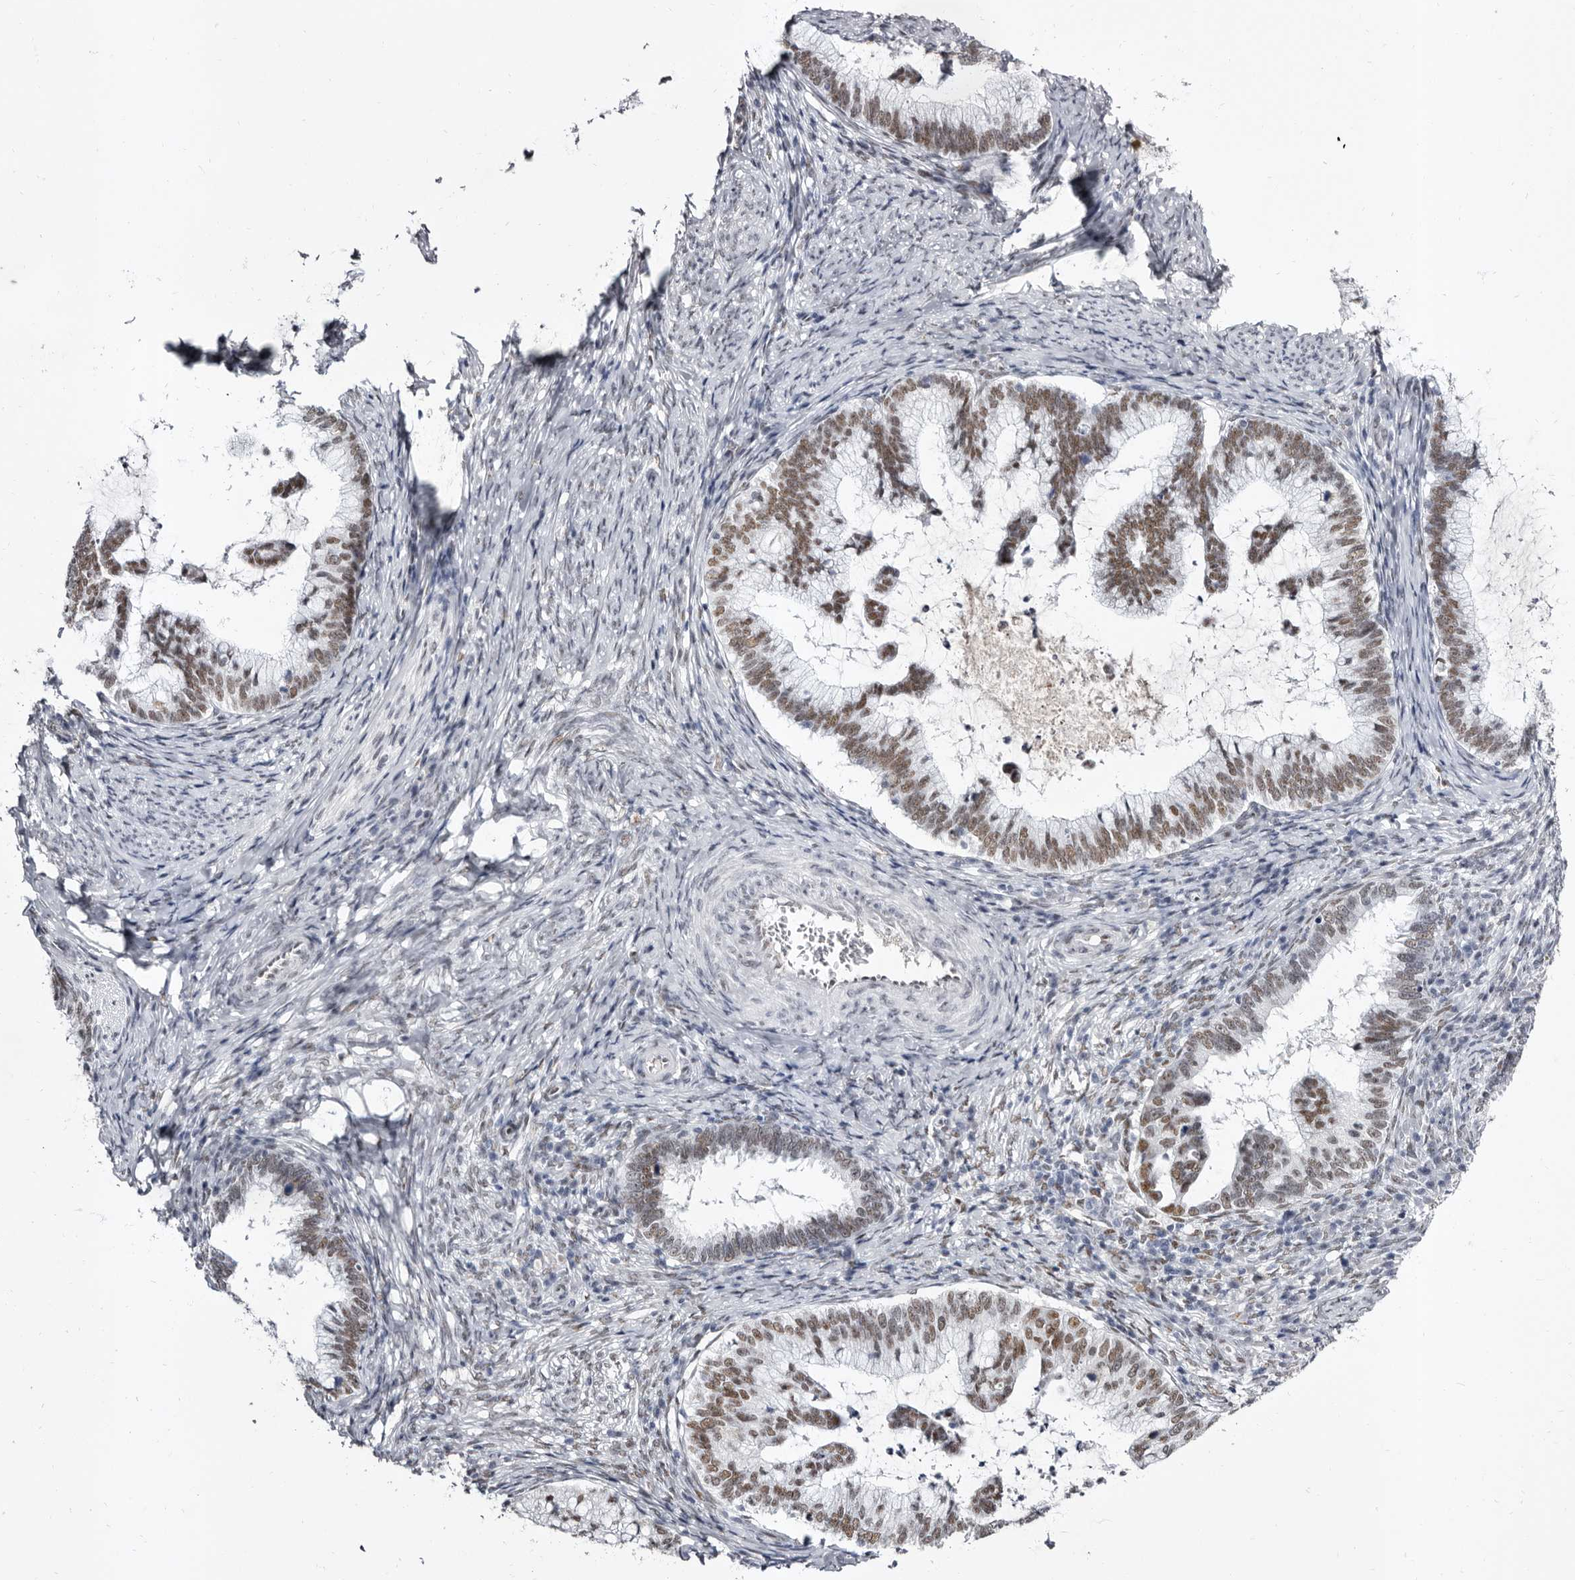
{"staining": {"intensity": "weak", "quantity": ">75%", "location": "nuclear"}, "tissue": "cervical cancer", "cell_type": "Tumor cells", "image_type": "cancer", "snomed": [{"axis": "morphology", "description": "Adenocarcinoma, NOS"}, {"axis": "topography", "description": "Cervix"}], "caption": "This micrograph reveals immunohistochemistry staining of human cervical cancer, with low weak nuclear positivity in approximately >75% of tumor cells.", "gene": "ZNF326", "patient": {"sex": "female", "age": 36}}